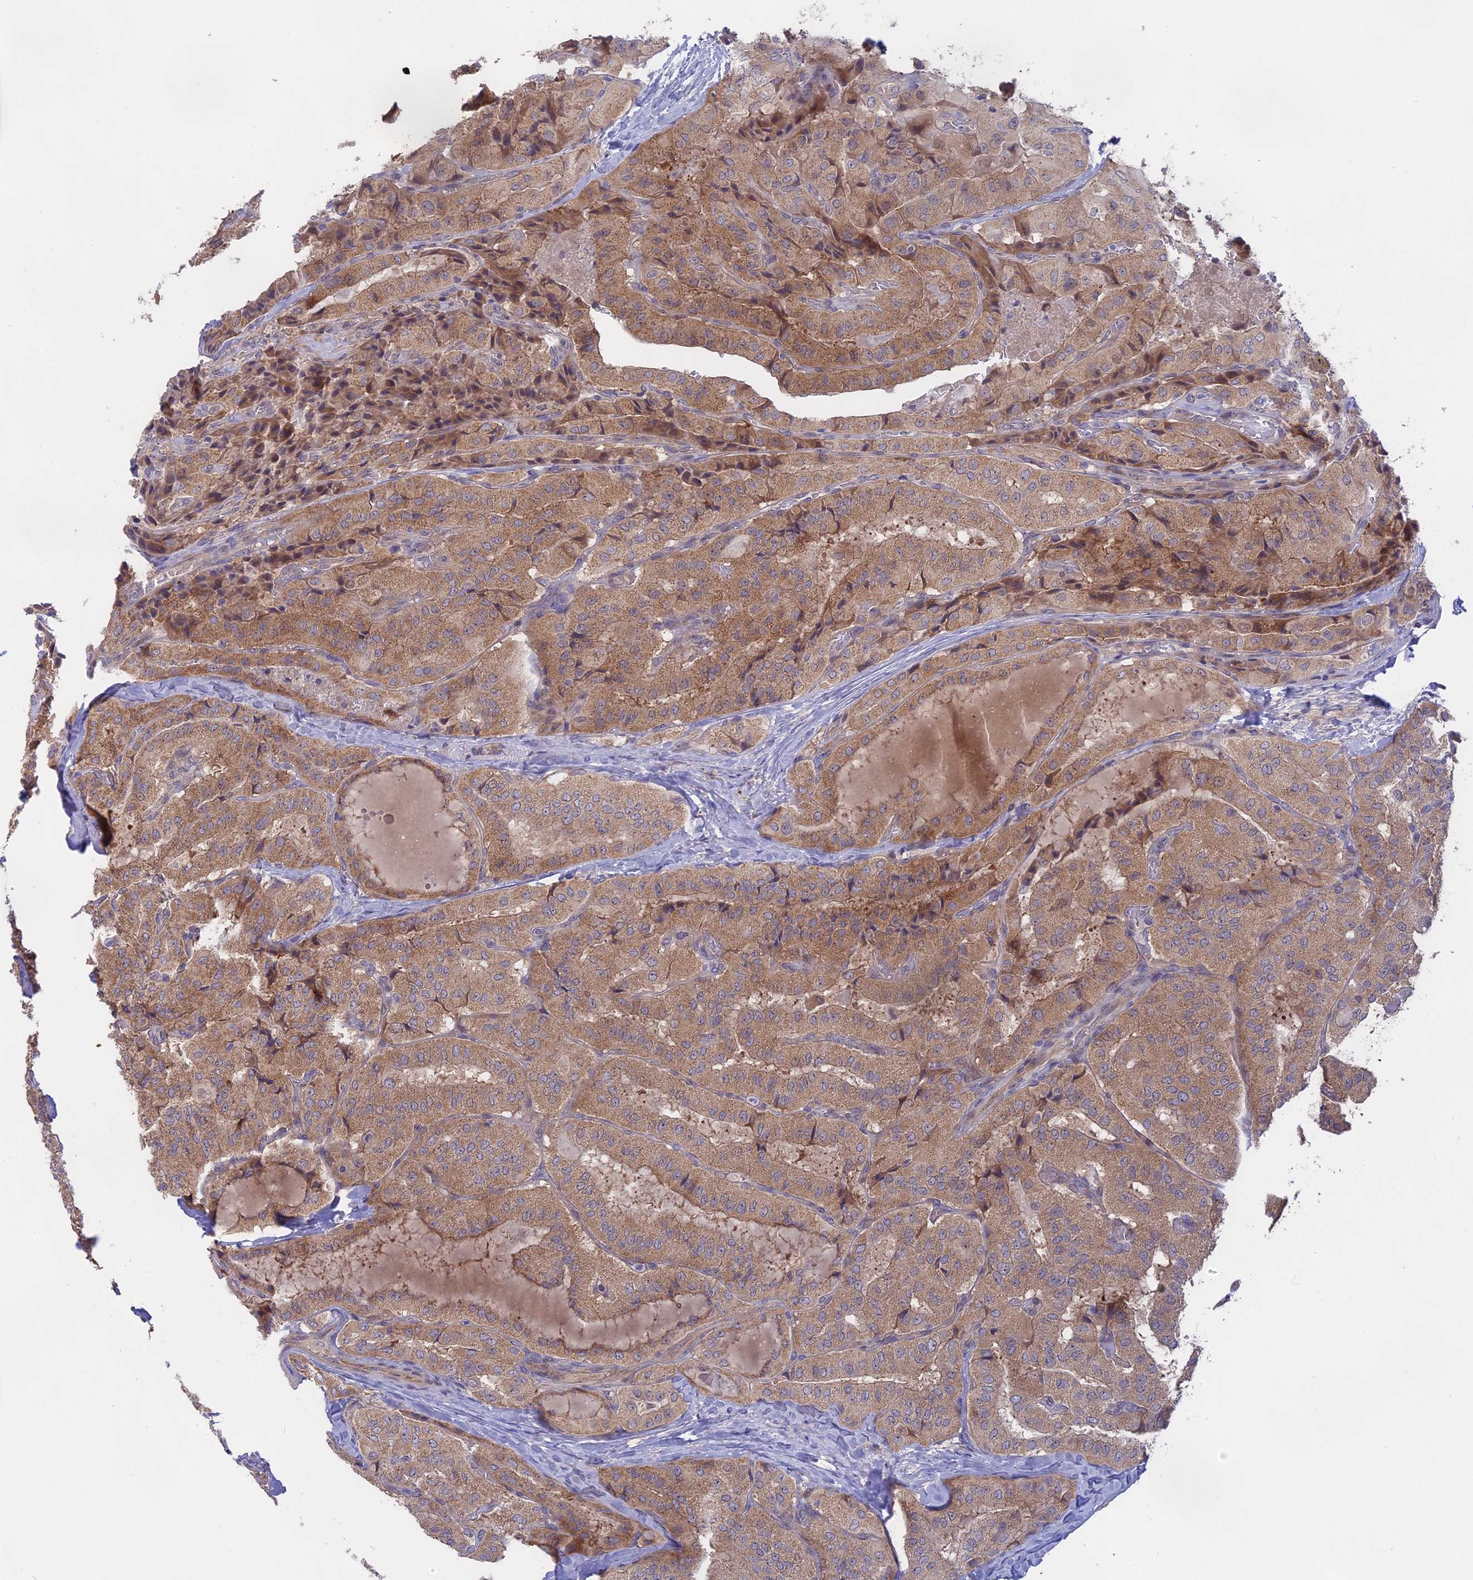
{"staining": {"intensity": "moderate", "quantity": ">75%", "location": "cytoplasmic/membranous"}, "tissue": "thyroid cancer", "cell_type": "Tumor cells", "image_type": "cancer", "snomed": [{"axis": "morphology", "description": "Normal tissue, NOS"}, {"axis": "morphology", "description": "Papillary adenocarcinoma, NOS"}, {"axis": "topography", "description": "Thyroid gland"}], "caption": "IHC staining of papillary adenocarcinoma (thyroid), which displays medium levels of moderate cytoplasmic/membranous positivity in approximately >75% of tumor cells indicating moderate cytoplasmic/membranous protein staining. The staining was performed using DAB (brown) for protein detection and nuclei were counterstained in hematoxylin (blue).", "gene": "TENT4B", "patient": {"sex": "female", "age": 59}}